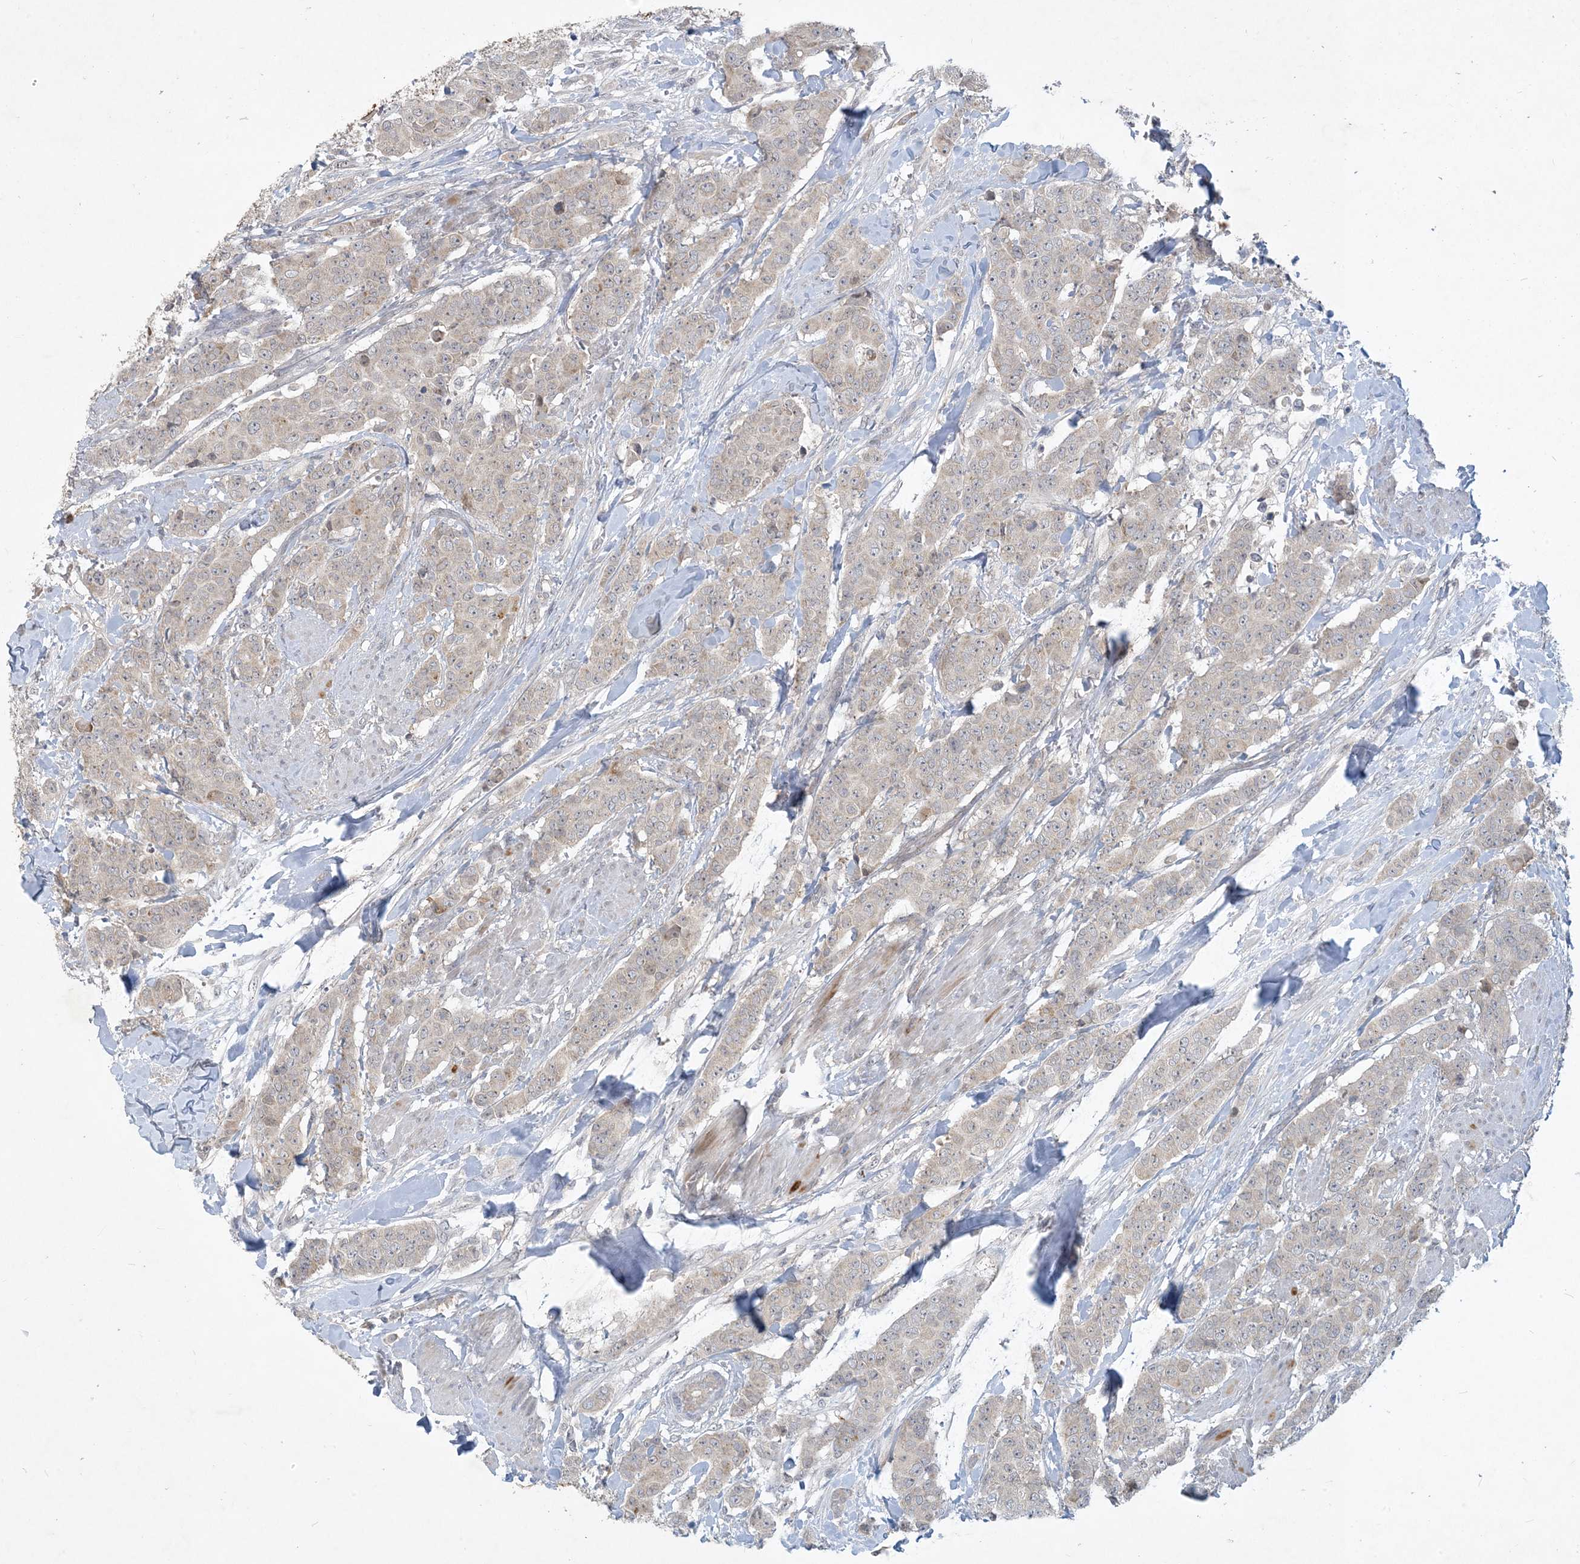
{"staining": {"intensity": "negative", "quantity": "none", "location": "none"}, "tissue": "breast cancer", "cell_type": "Tumor cells", "image_type": "cancer", "snomed": [{"axis": "morphology", "description": "Duct carcinoma"}, {"axis": "topography", "description": "Breast"}], "caption": "An immunohistochemistry histopathology image of breast cancer is shown. There is no staining in tumor cells of breast cancer.", "gene": "CDS1", "patient": {"sex": "female", "age": 40}}